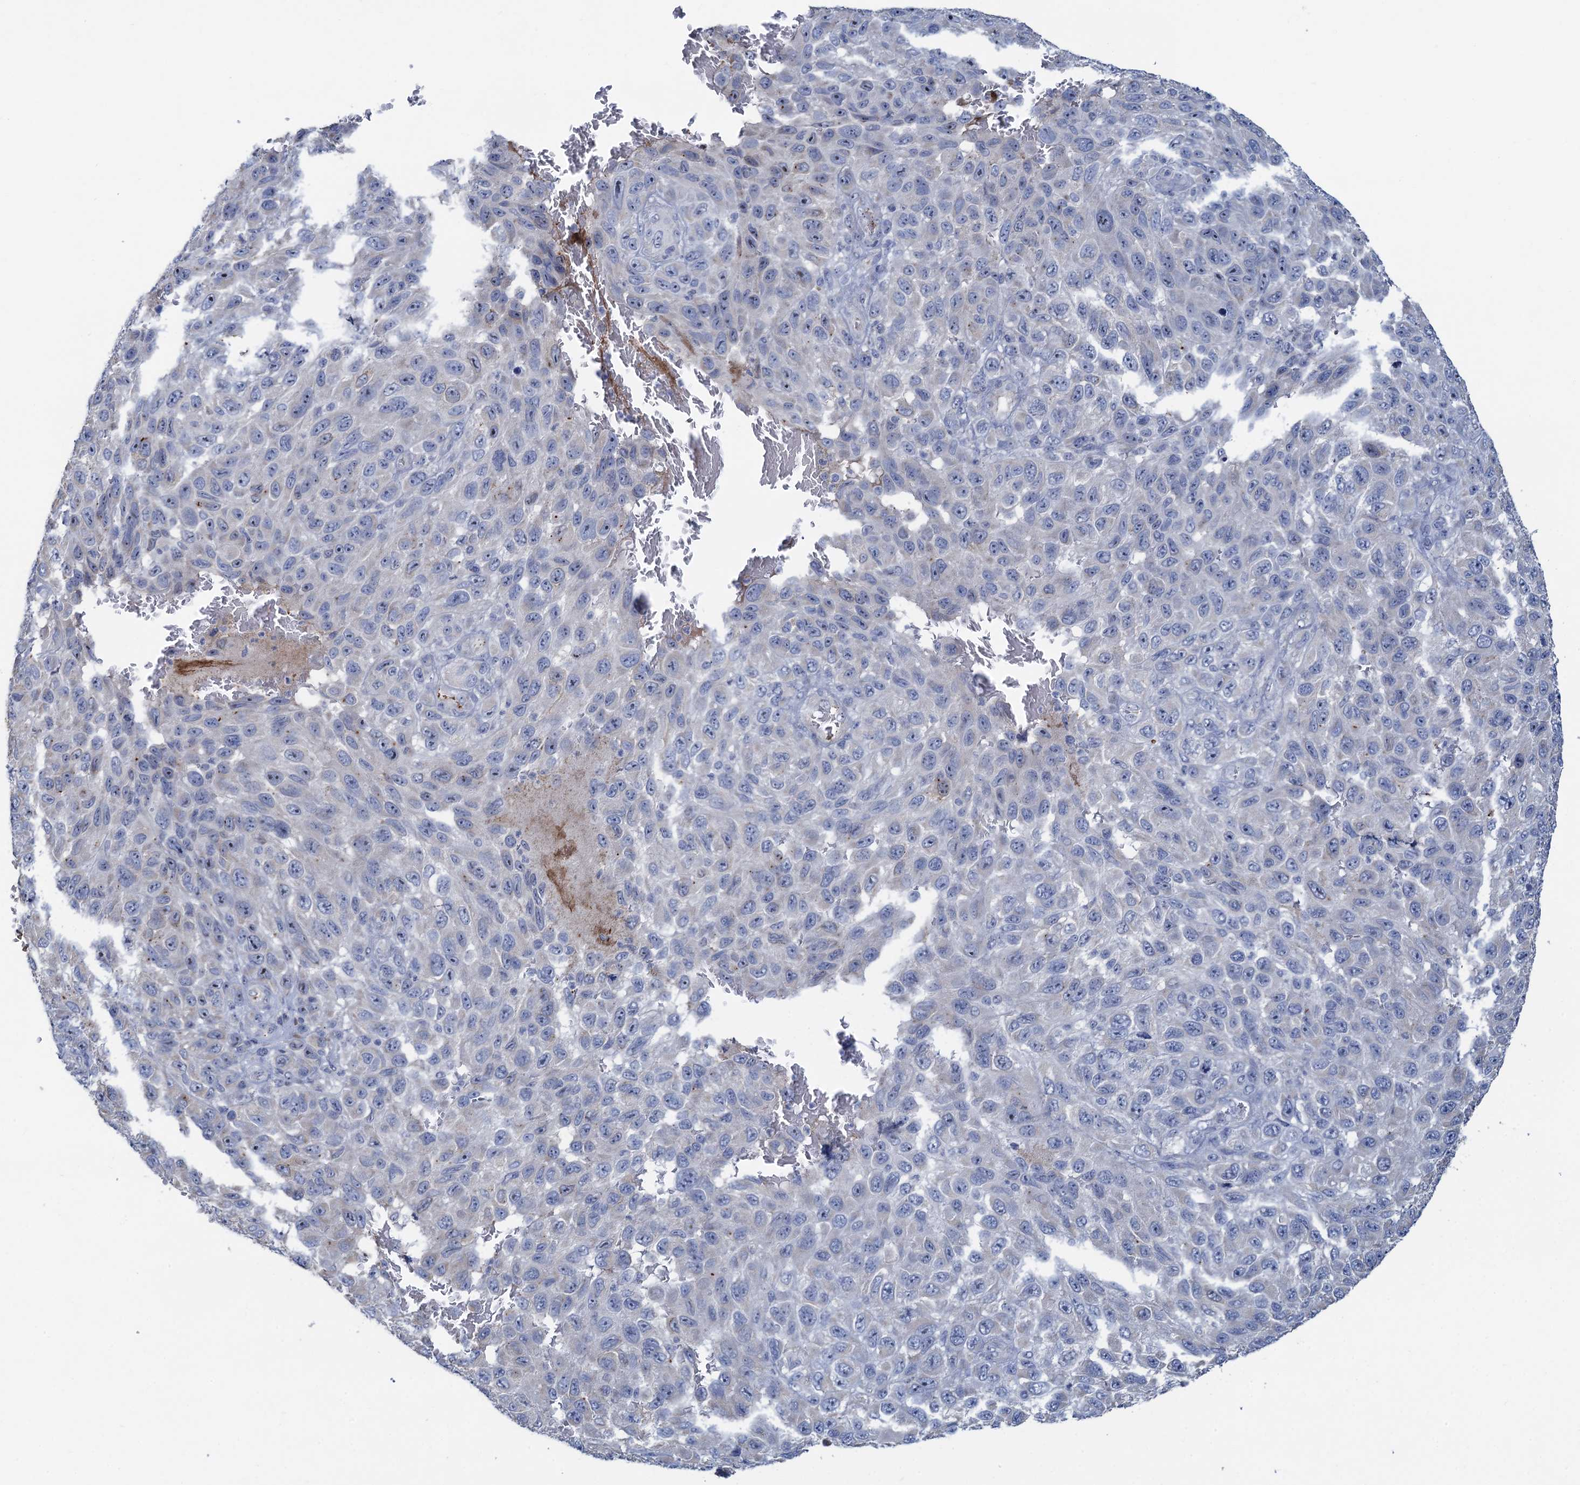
{"staining": {"intensity": "negative", "quantity": "none", "location": "none"}, "tissue": "melanoma", "cell_type": "Tumor cells", "image_type": "cancer", "snomed": [{"axis": "morphology", "description": "Normal tissue, NOS"}, {"axis": "morphology", "description": "Malignant melanoma, NOS"}, {"axis": "topography", "description": "Skin"}], "caption": "This is an IHC histopathology image of human malignant melanoma. There is no positivity in tumor cells.", "gene": "PLLP", "patient": {"sex": "female", "age": 96}}